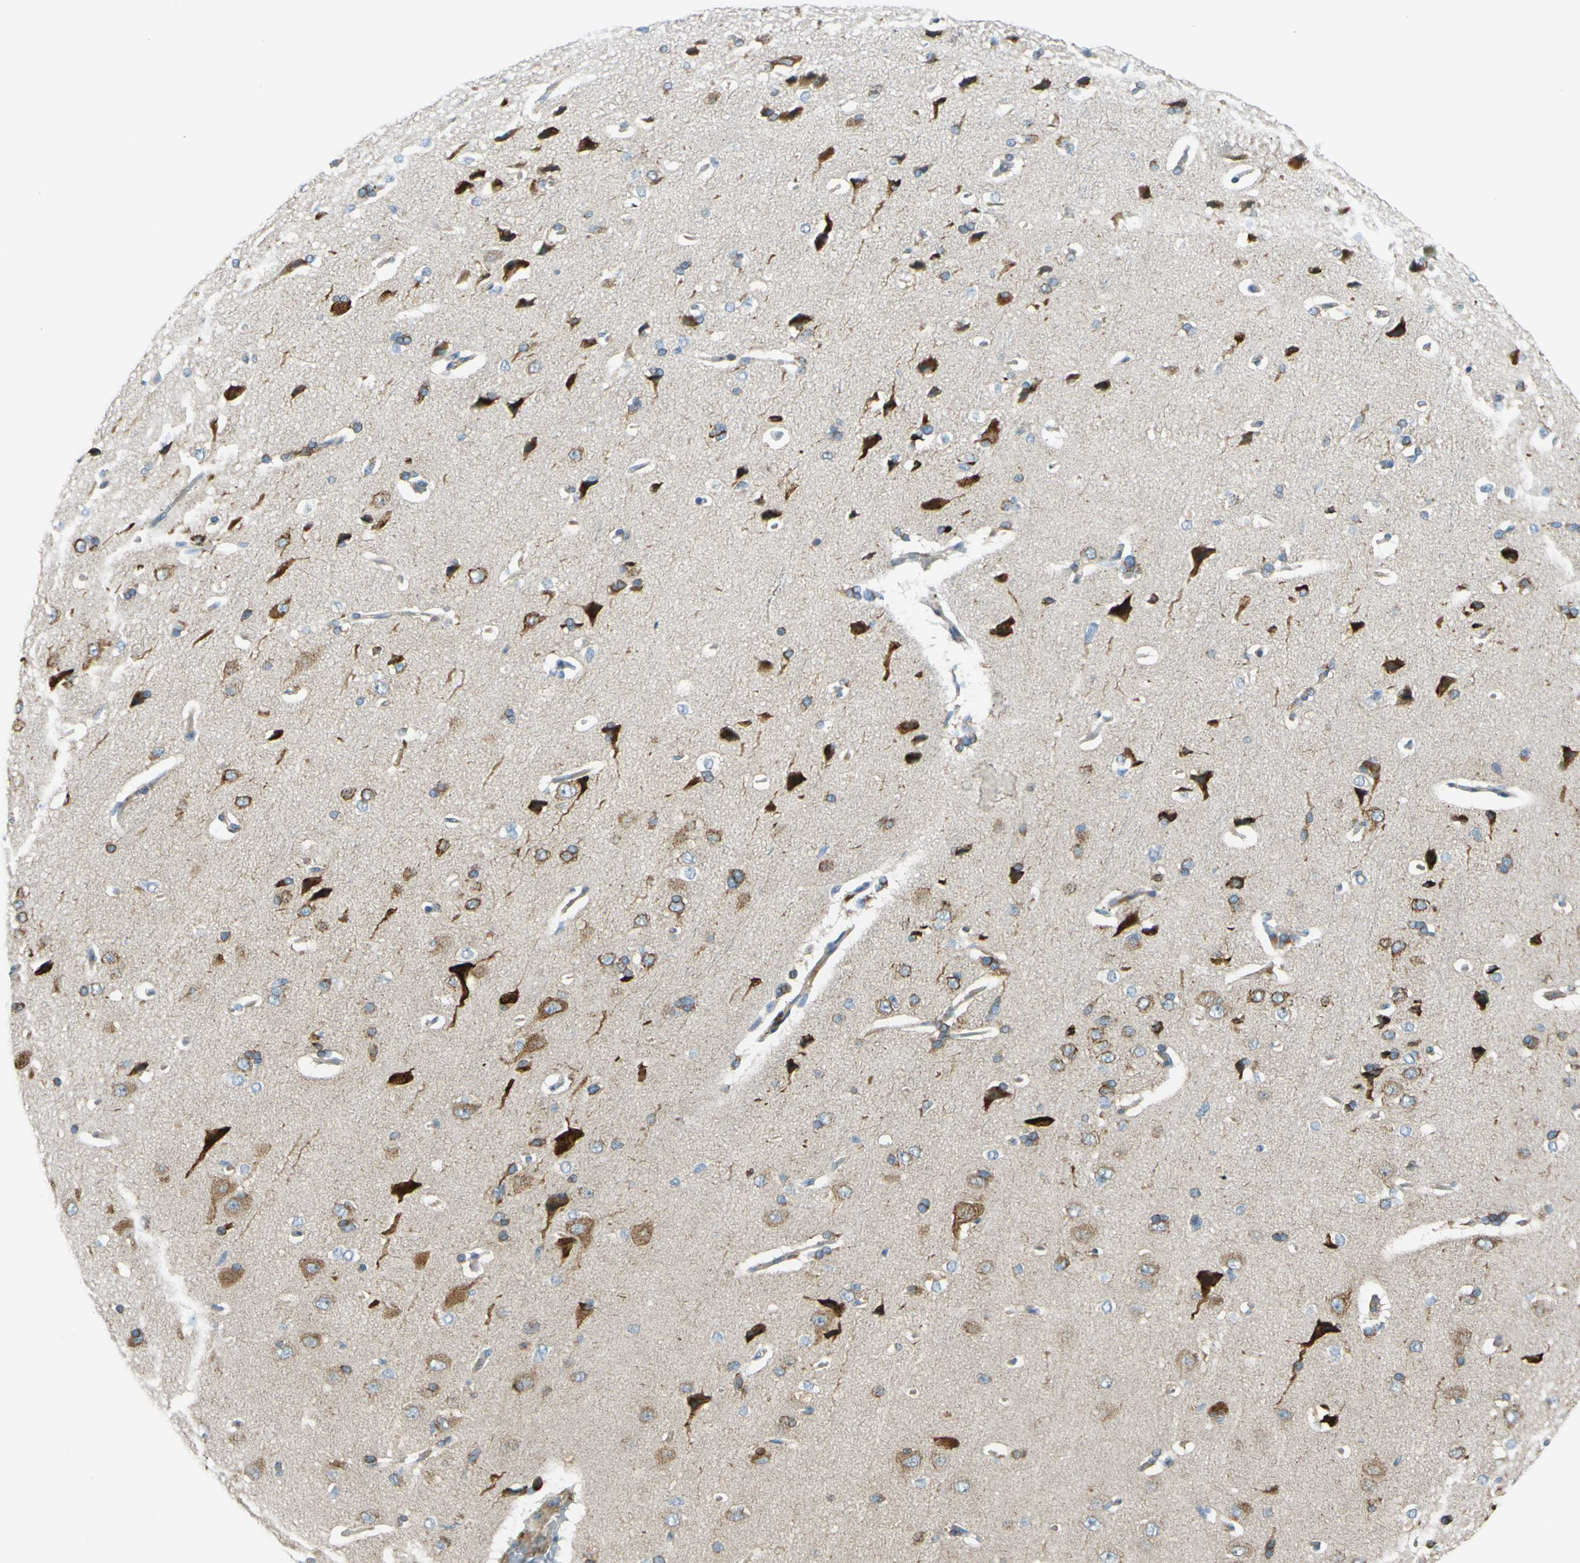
{"staining": {"intensity": "moderate", "quantity": ">75%", "location": "cytoplasmic/membranous"}, "tissue": "cerebral cortex", "cell_type": "Endothelial cells", "image_type": "normal", "snomed": [{"axis": "morphology", "description": "Normal tissue, NOS"}, {"axis": "topography", "description": "Cerebral cortex"}], "caption": "IHC staining of normal cerebral cortex, which demonstrates medium levels of moderate cytoplasmic/membranous expression in approximately >75% of endothelial cells indicating moderate cytoplasmic/membranous protein positivity. The staining was performed using DAB (brown) for protein detection and nuclei were counterstained in hematoxylin (blue).", "gene": "ARHGAP1", "patient": {"sex": "male", "age": 62}}